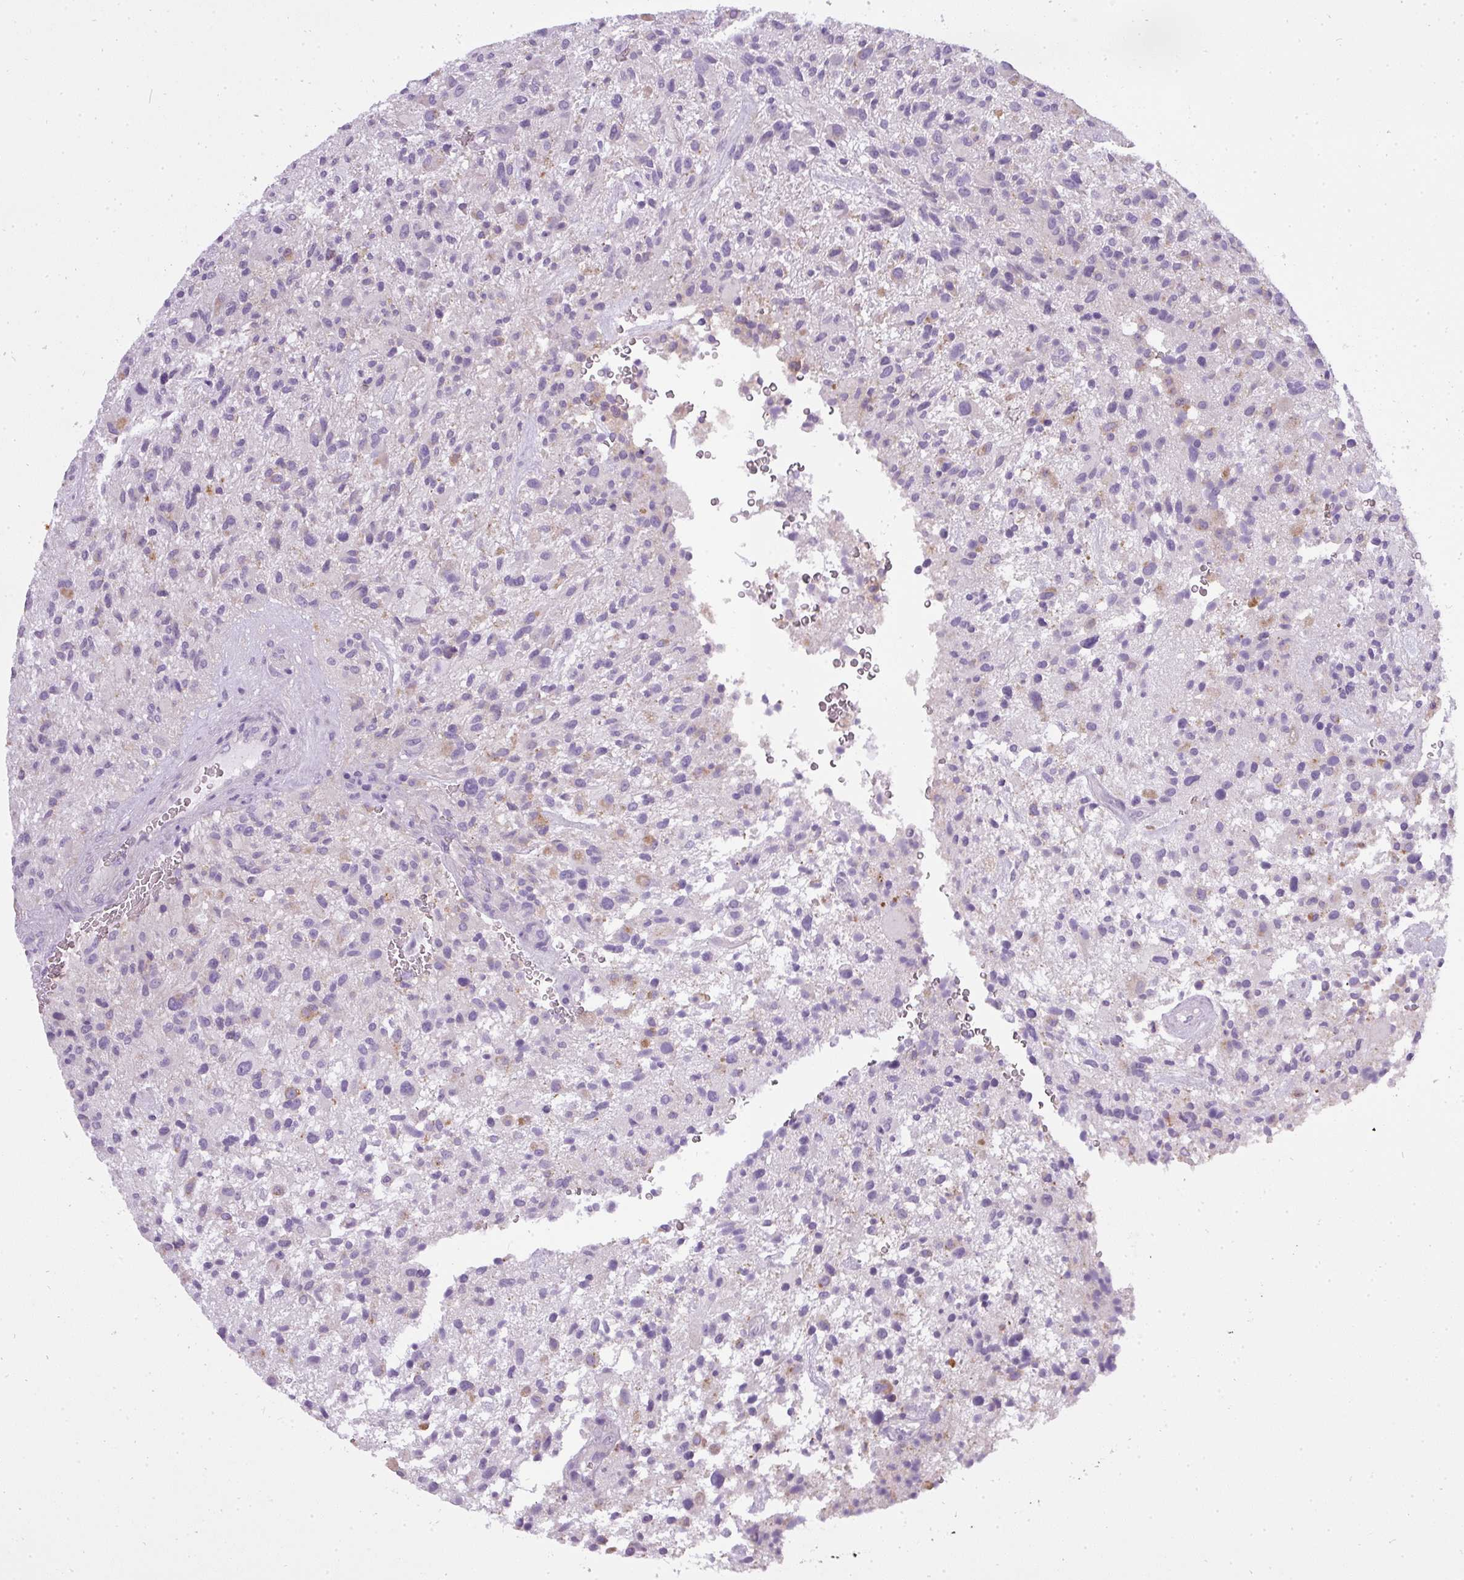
{"staining": {"intensity": "negative", "quantity": "none", "location": "none"}, "tissue": "glioma", "cell_type": "Tumor cells", "image_type": "cancer", "snomed": [{"axis": "morphology", "description": "Glioma, malignant, High grade"}, {"axis": "topography", "description": "Brain"}], "caption": "A micrograph of human high-grade glioma (malignant) is negative for staining in tumor cells.", "gene": "ATP6V1D", "patient": {"sex": "male", "age": 47}}